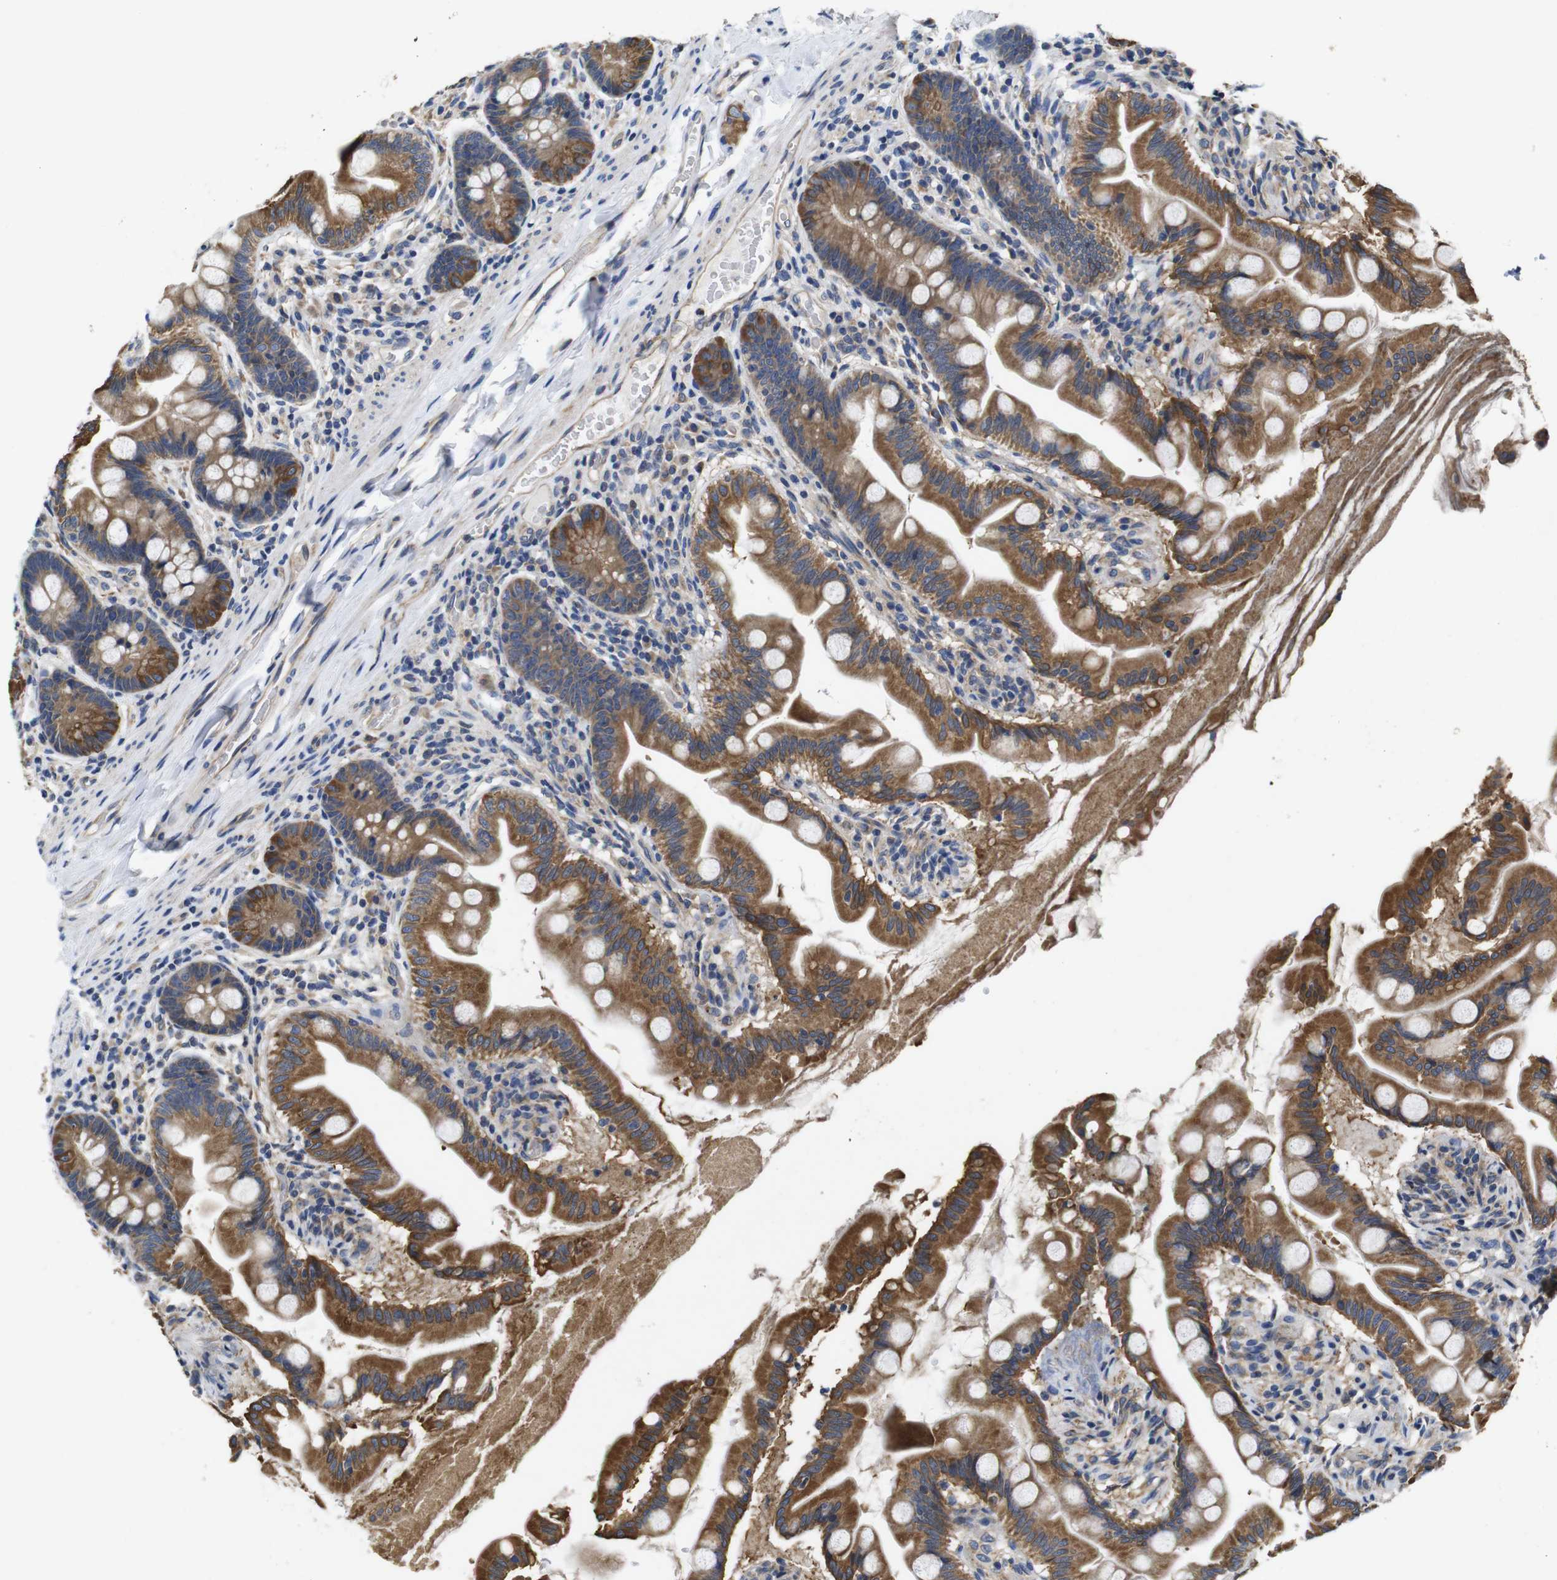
{"staining": {"intensity": "strong", "quantity": ">75%", "location": "cytoplasmic/membranous"}, "tissue": "small intestine", "cell_type": "Glandular cells", "image_type": "normal", "snomed": [{"axis": "morphology", "description": "Normal tissue, NOS"}, {"axis": "topography", "description": "Small intestine"}], "caption": "This image exhibits IHC staining of unremarkable human small intestine, with high strong cytoplasmic/membranous positivity in about >75% of glandular cells.", "gene": "MARCHF7", "patient": {"sex": "female", "age": 56}}